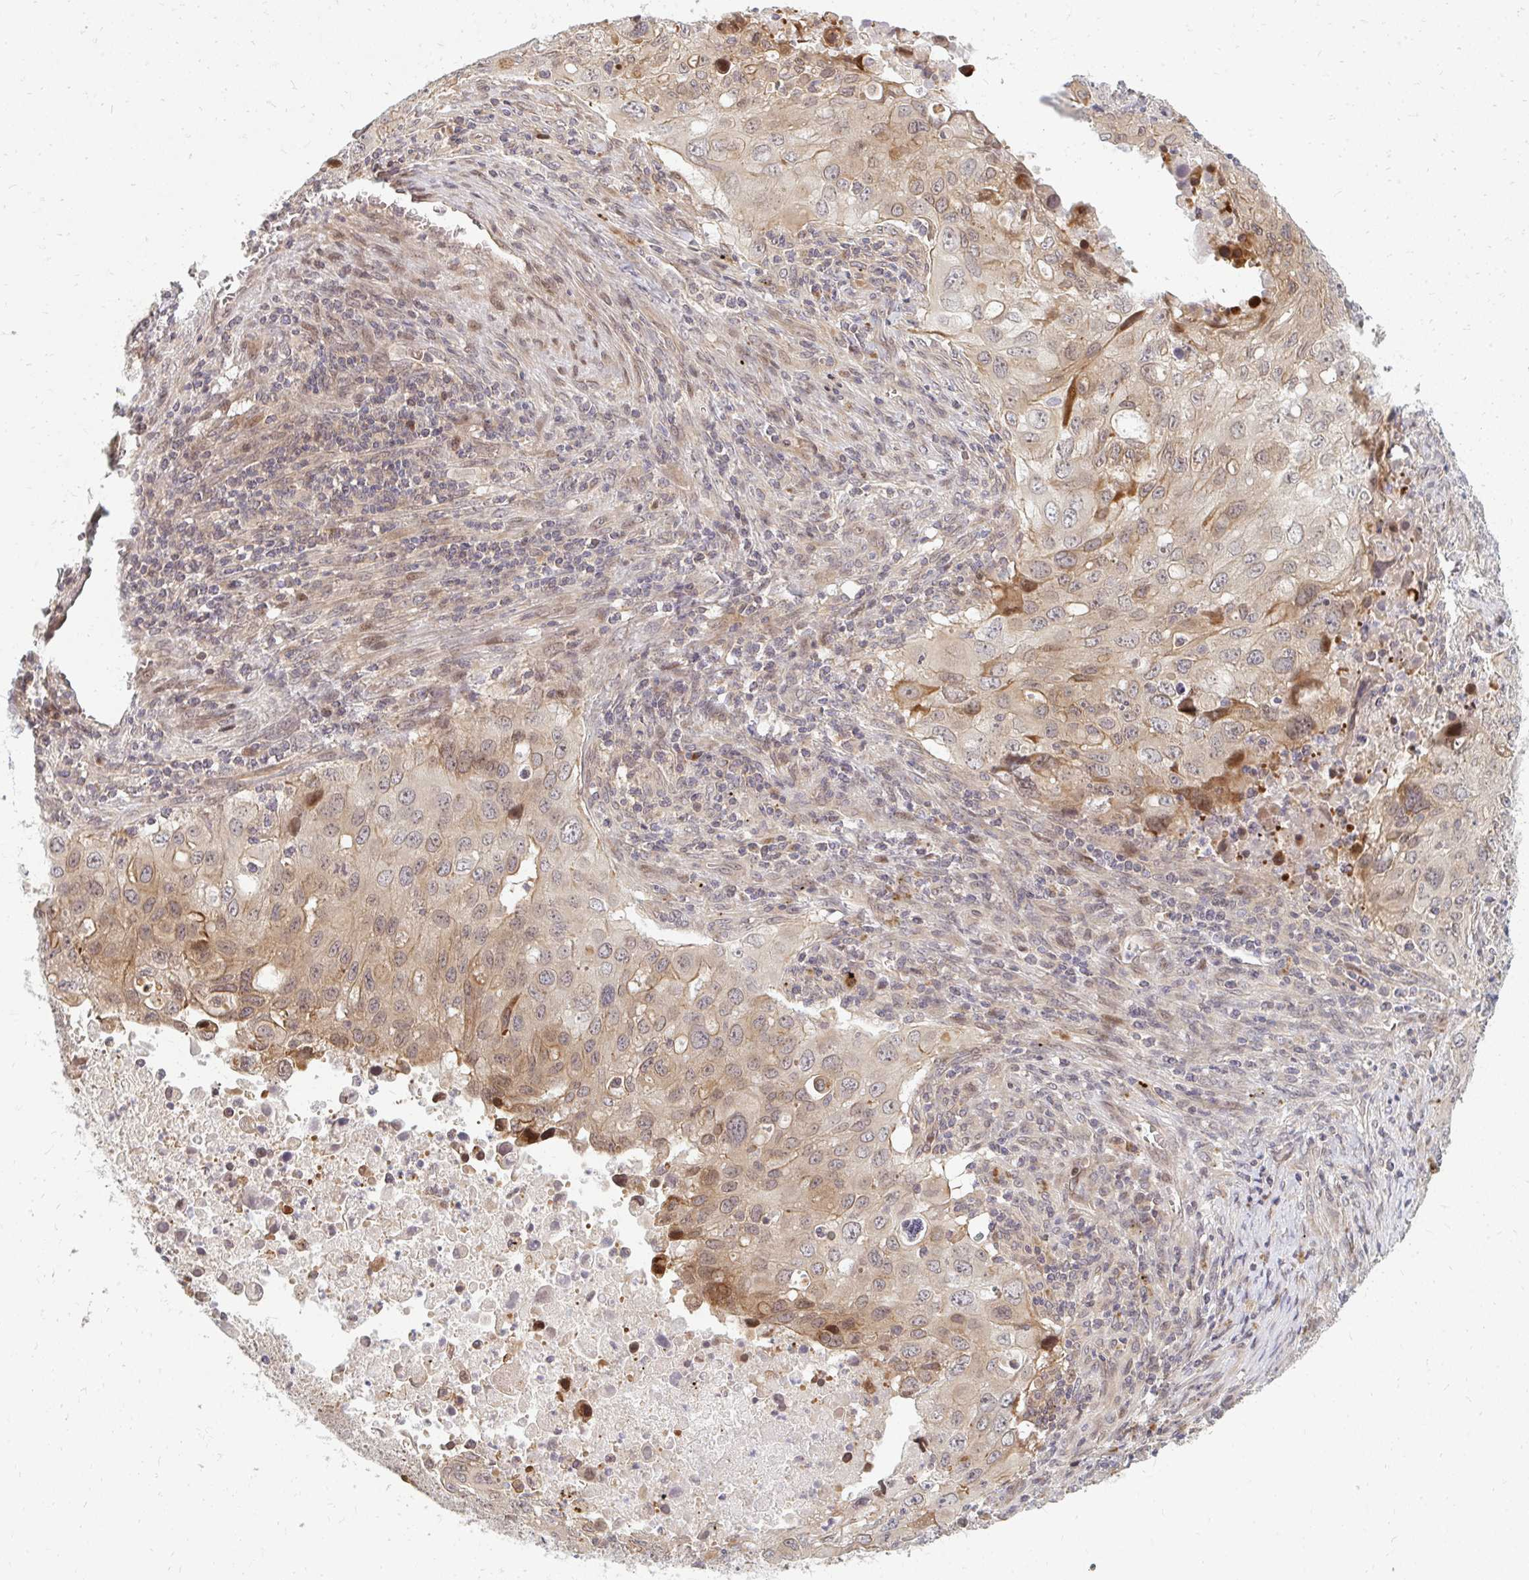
{"staining": {"intensity": "moderate", "quantity": "<25%", "location": "cytoplasmic/membranous"}, "tissue": "lung cancer", "cell_type": "Tumor cells", "image_type": "cancer", "snomed": [{"axis": "morphology", "description": "Adenocarcinoma, NOS"}, {"axis": "morphology", "description": "Adenocarcinoma, metastatic, NOS"}, {"axis": "topography", "description": "Lymph node"}, {"axis": "topography", "description": "Lung"}], "caption": "An image of human metastatic adenocarcinoma (lung) stained for a protein displays moderate cytoplasmic/membranous brown staining in tumor cells.", "gene": "ZNF285", "patient": {"sex": "female", "age": 42}}